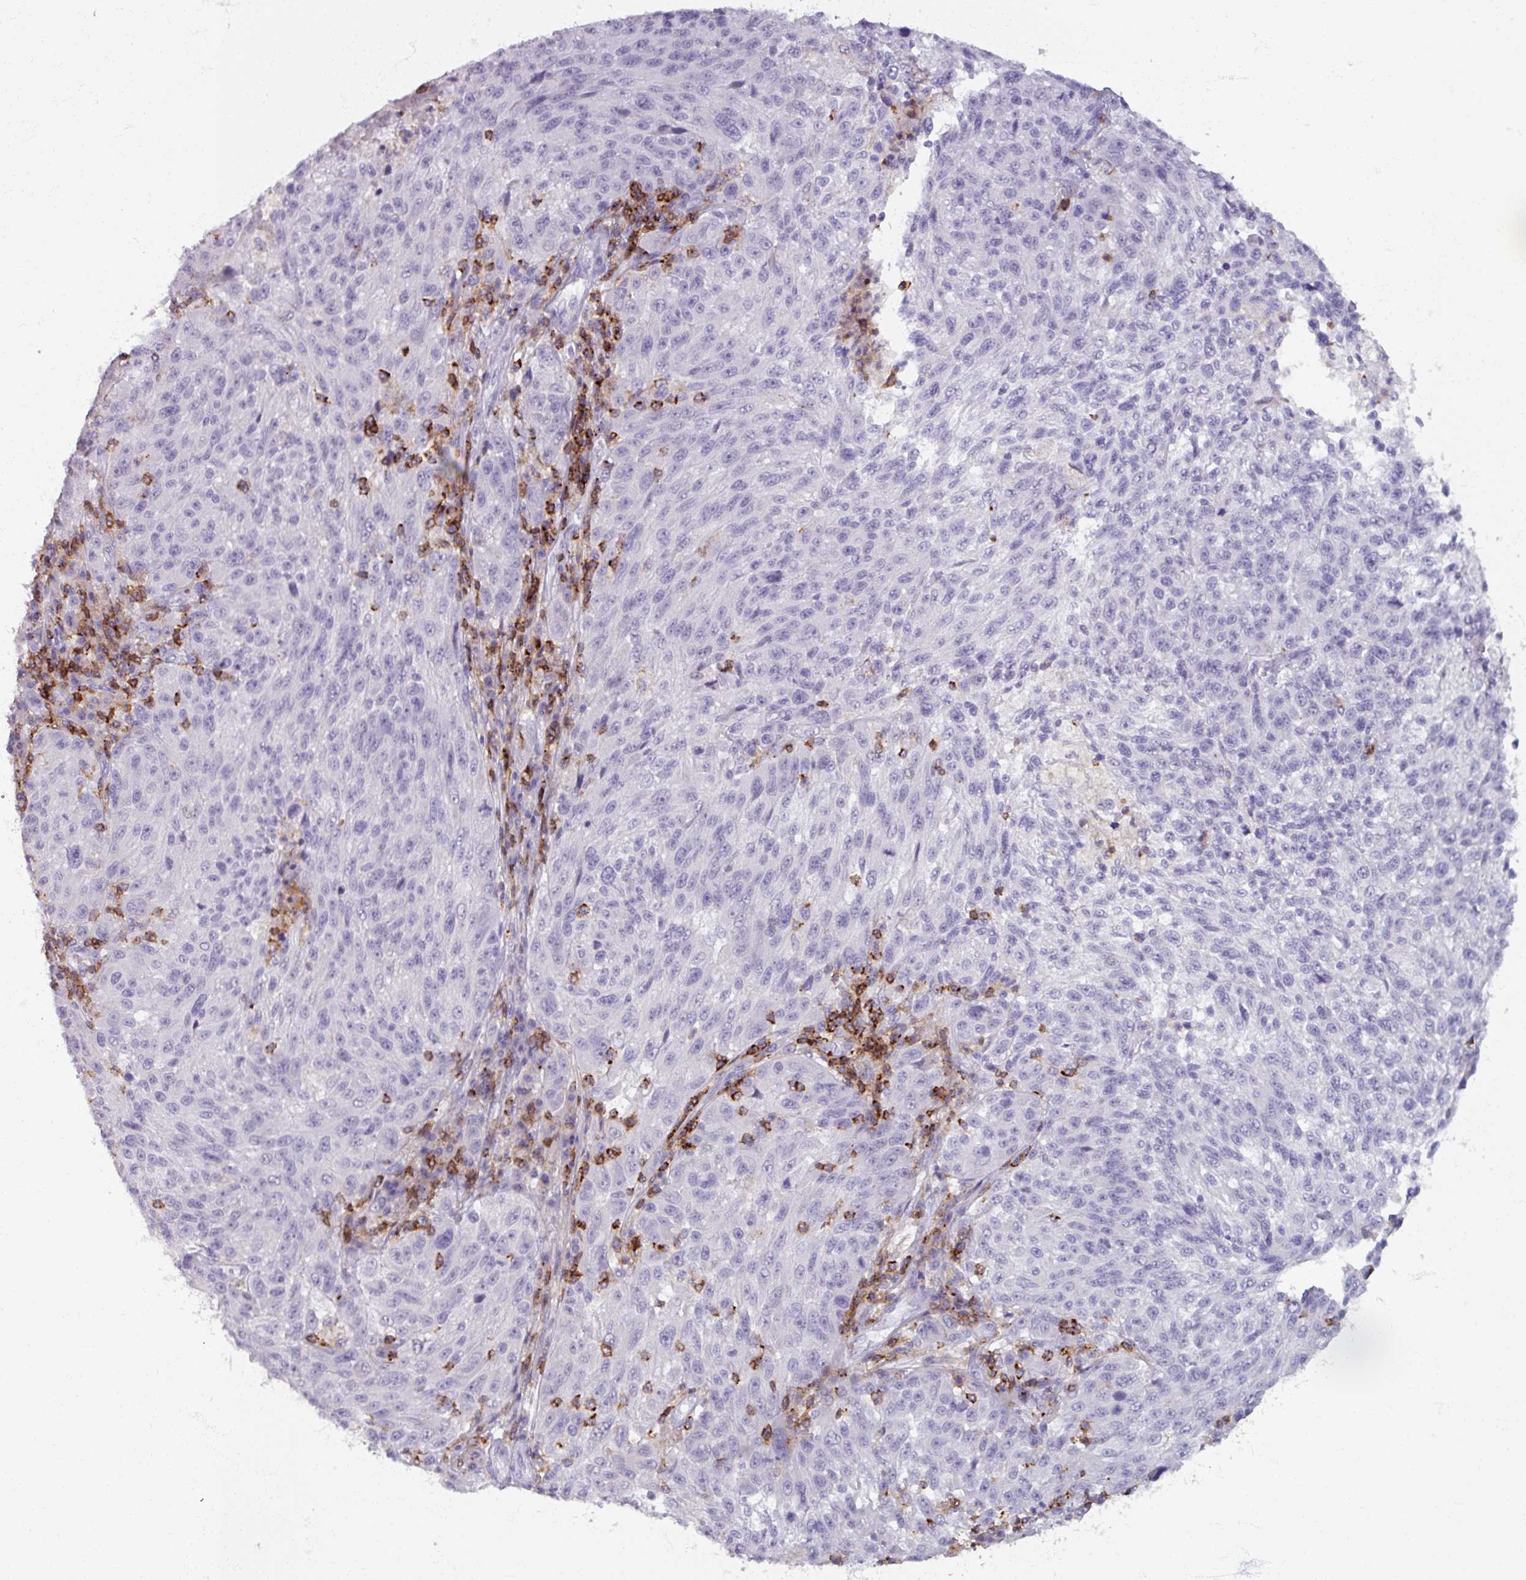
{"staining": {"intensity": "negative", "quantity": "none", "location": "none"}, "tissue": "melanoma", "cell_type": "Tumor cells", "image_type": "cancer", "snomed": [{"axis": "morphology", "description": "Malignant melanoma, NOS"}, {"axis": "topography", "description": "Skin"}], "caption": "Human melanoma stained for a protein using immunohistochemistry reveals no staining in tumor cells.", "gene": "PTPRC", "patient": {"sex": "male", "age": 53}}